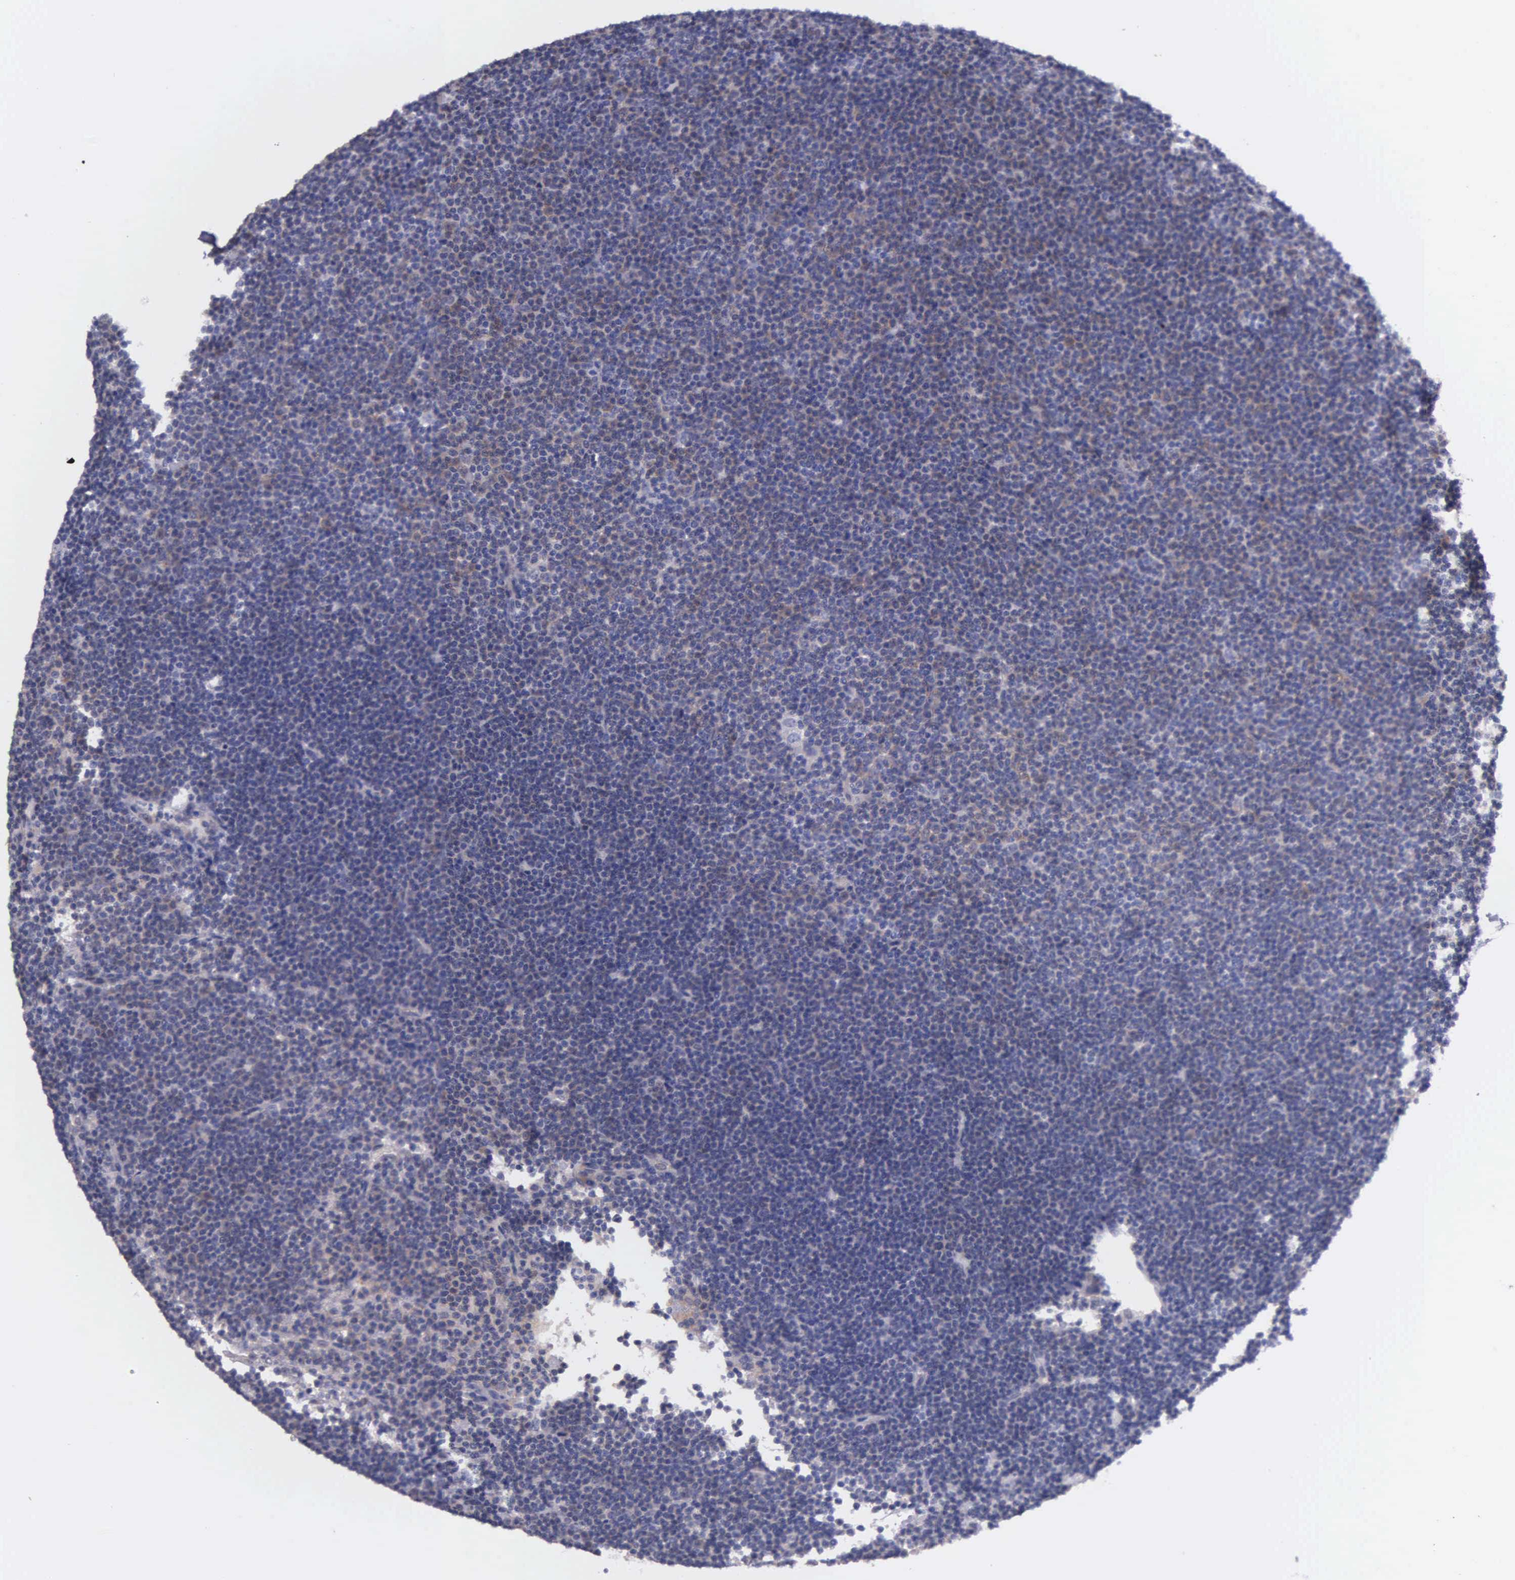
{"staining": {"intensity": "weak", "quantity": "25%-75%", "location": "cytoplasmic/membranous"}, "tissue": "lymphoma", "cell_type": "Tumor cells", "image_type": "cancer", "snomed": [{"axis": "morphology", "description": "Malignant lymphoma, non-Hodgkin's type, Low grade"}, {"axis": "topography", "description": "Lymph node"}], "caption": "Human lymphoma stained with a brown dye exhibits weak cytoplasmic/membranous positive staining in approximately 25%-75% of tumor cells.", "gene": "GSTT2", "patient": {"sex": "female", "age": 69}}